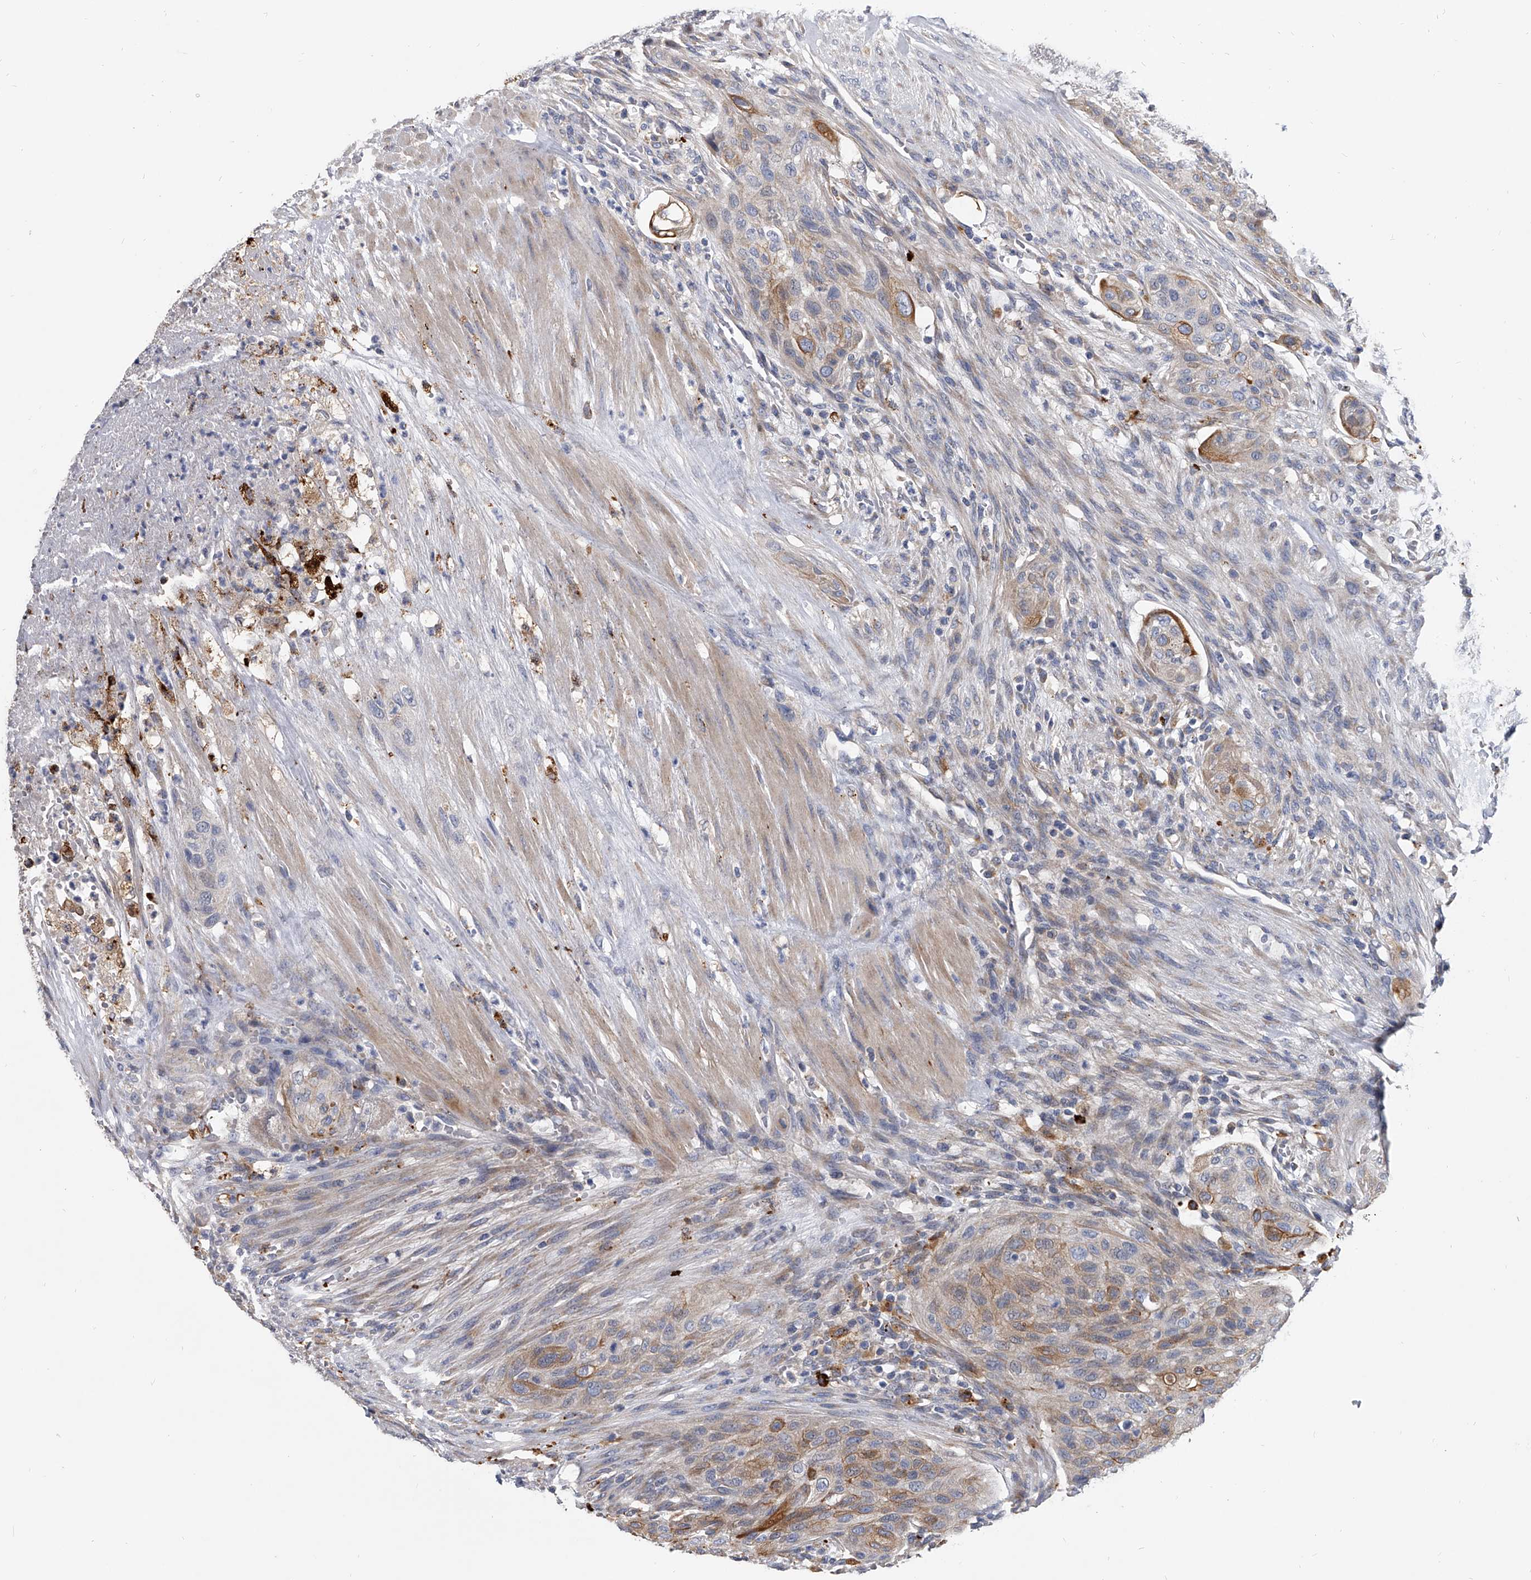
{"staining": {"intensity": "moderate", "quantity": "<25%", "location": "cytoplasmic/membranous"}, "tissue": "urothelial cancer", "cell_type": "Tumor cells", "image_type": "cancer", "snomed": [{"axis": "morphology", "description": "Urothelial carcinoma, High grade"}, {"axis": "topography", "description": "Urinary bladder"}], "caption": "This image reveals immunohistochemistry (IHC) staining of high-grade urothelial carcinoma, with low moderate cytoplasmic/membranous expression in approximately <25% of tumor cells.", "gene": "SPP1", "patient": {"sex": "male", "age": 35}}